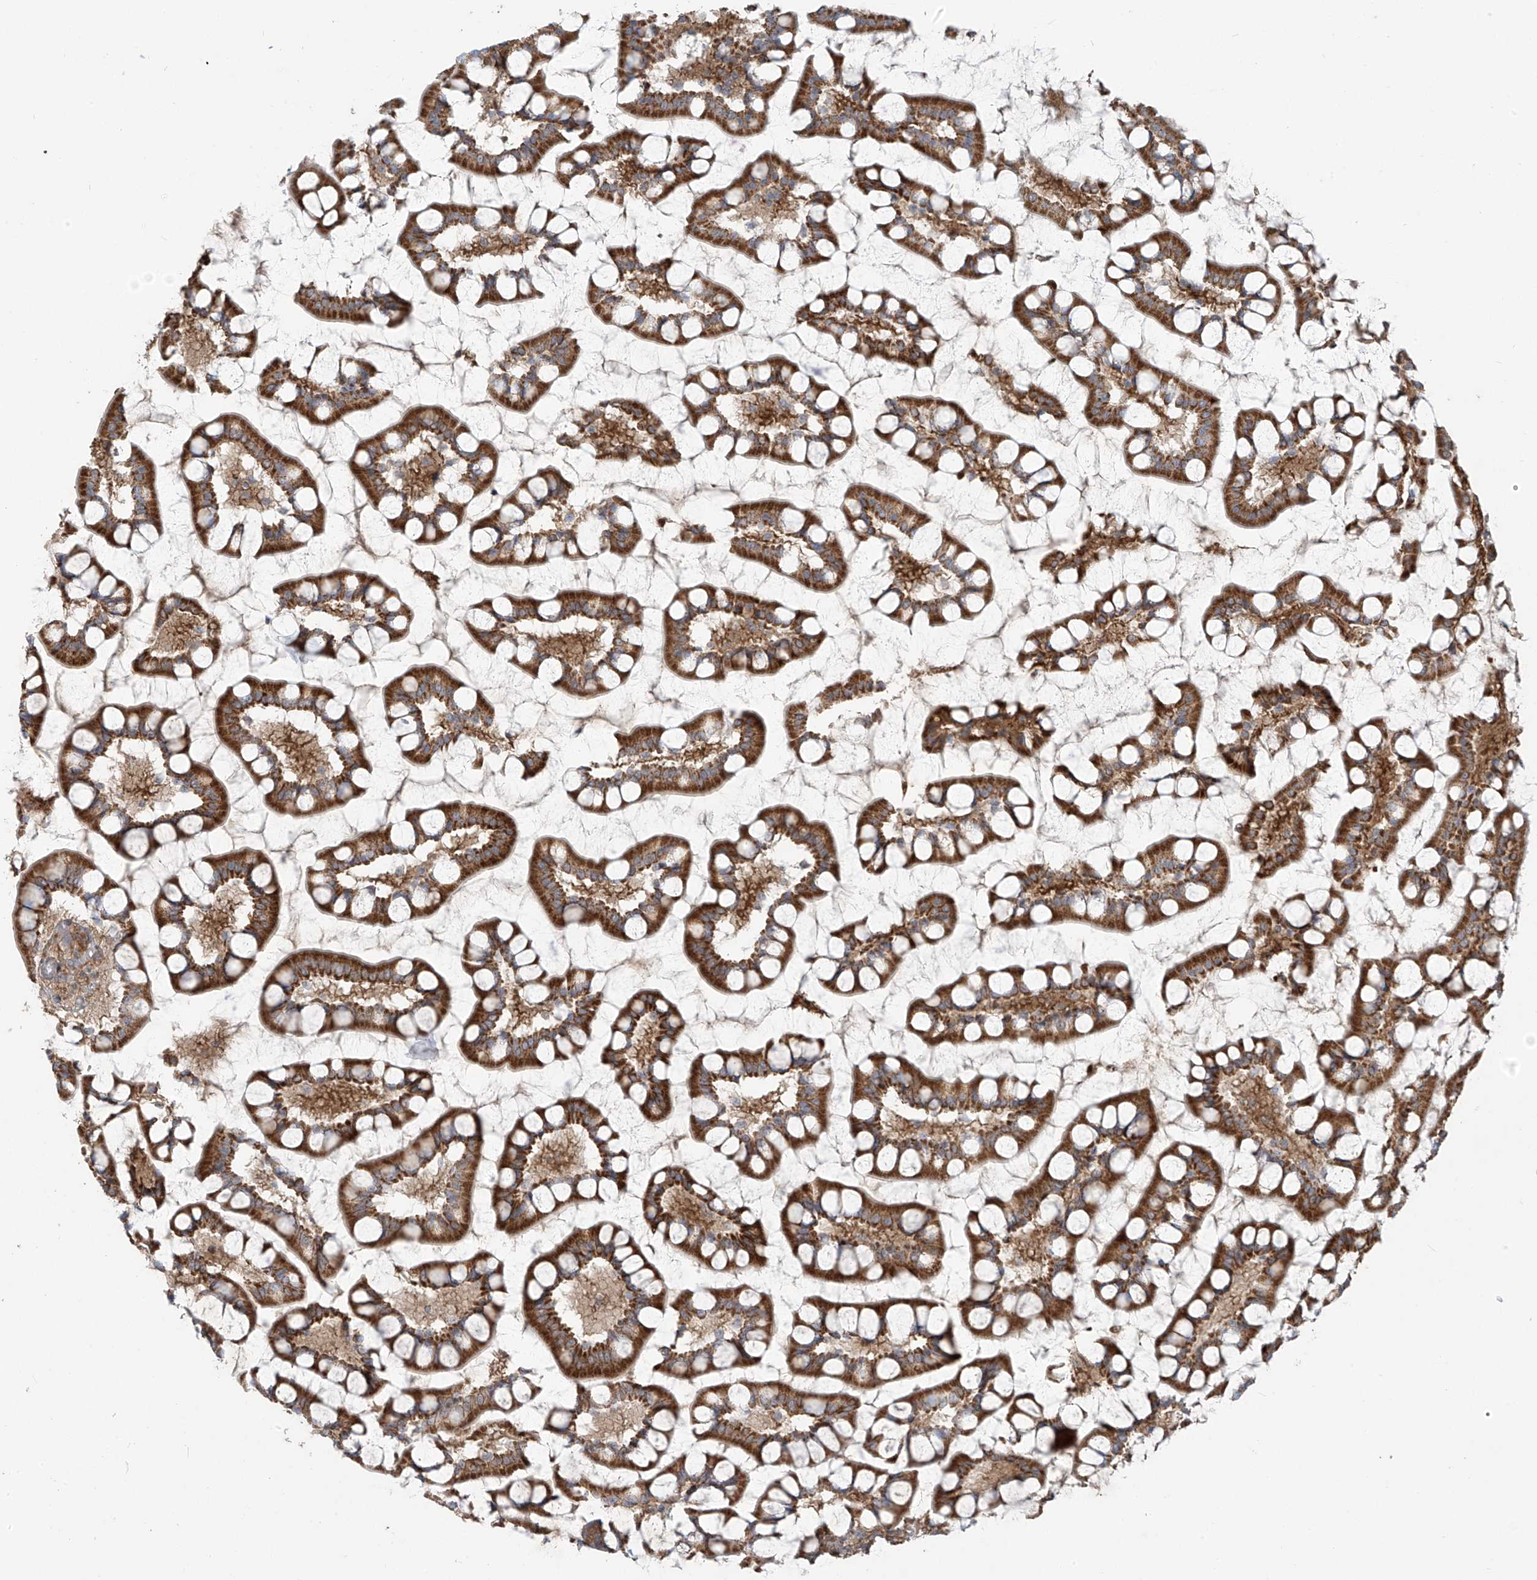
{"staining": {"intensity": "strong", "quantity": ">75%", "location": "cytoplasmic/membranous"}, "tissue": "small intestine", "cell_type": "Glandular cells", "image_type": "normal", "snomed": [{"axis": "morphology", "description": "Normal tissue, NOS"}, {"axis": "topography", "description": "Small intestine"}], "caption": "Protein analysis of normal small intestine reveals strong cytoplasmic/membranous expression in approximately >75% of glandular cells.", "gene": "KATNIP", "patient": {"sex": "male", "age": 52}}